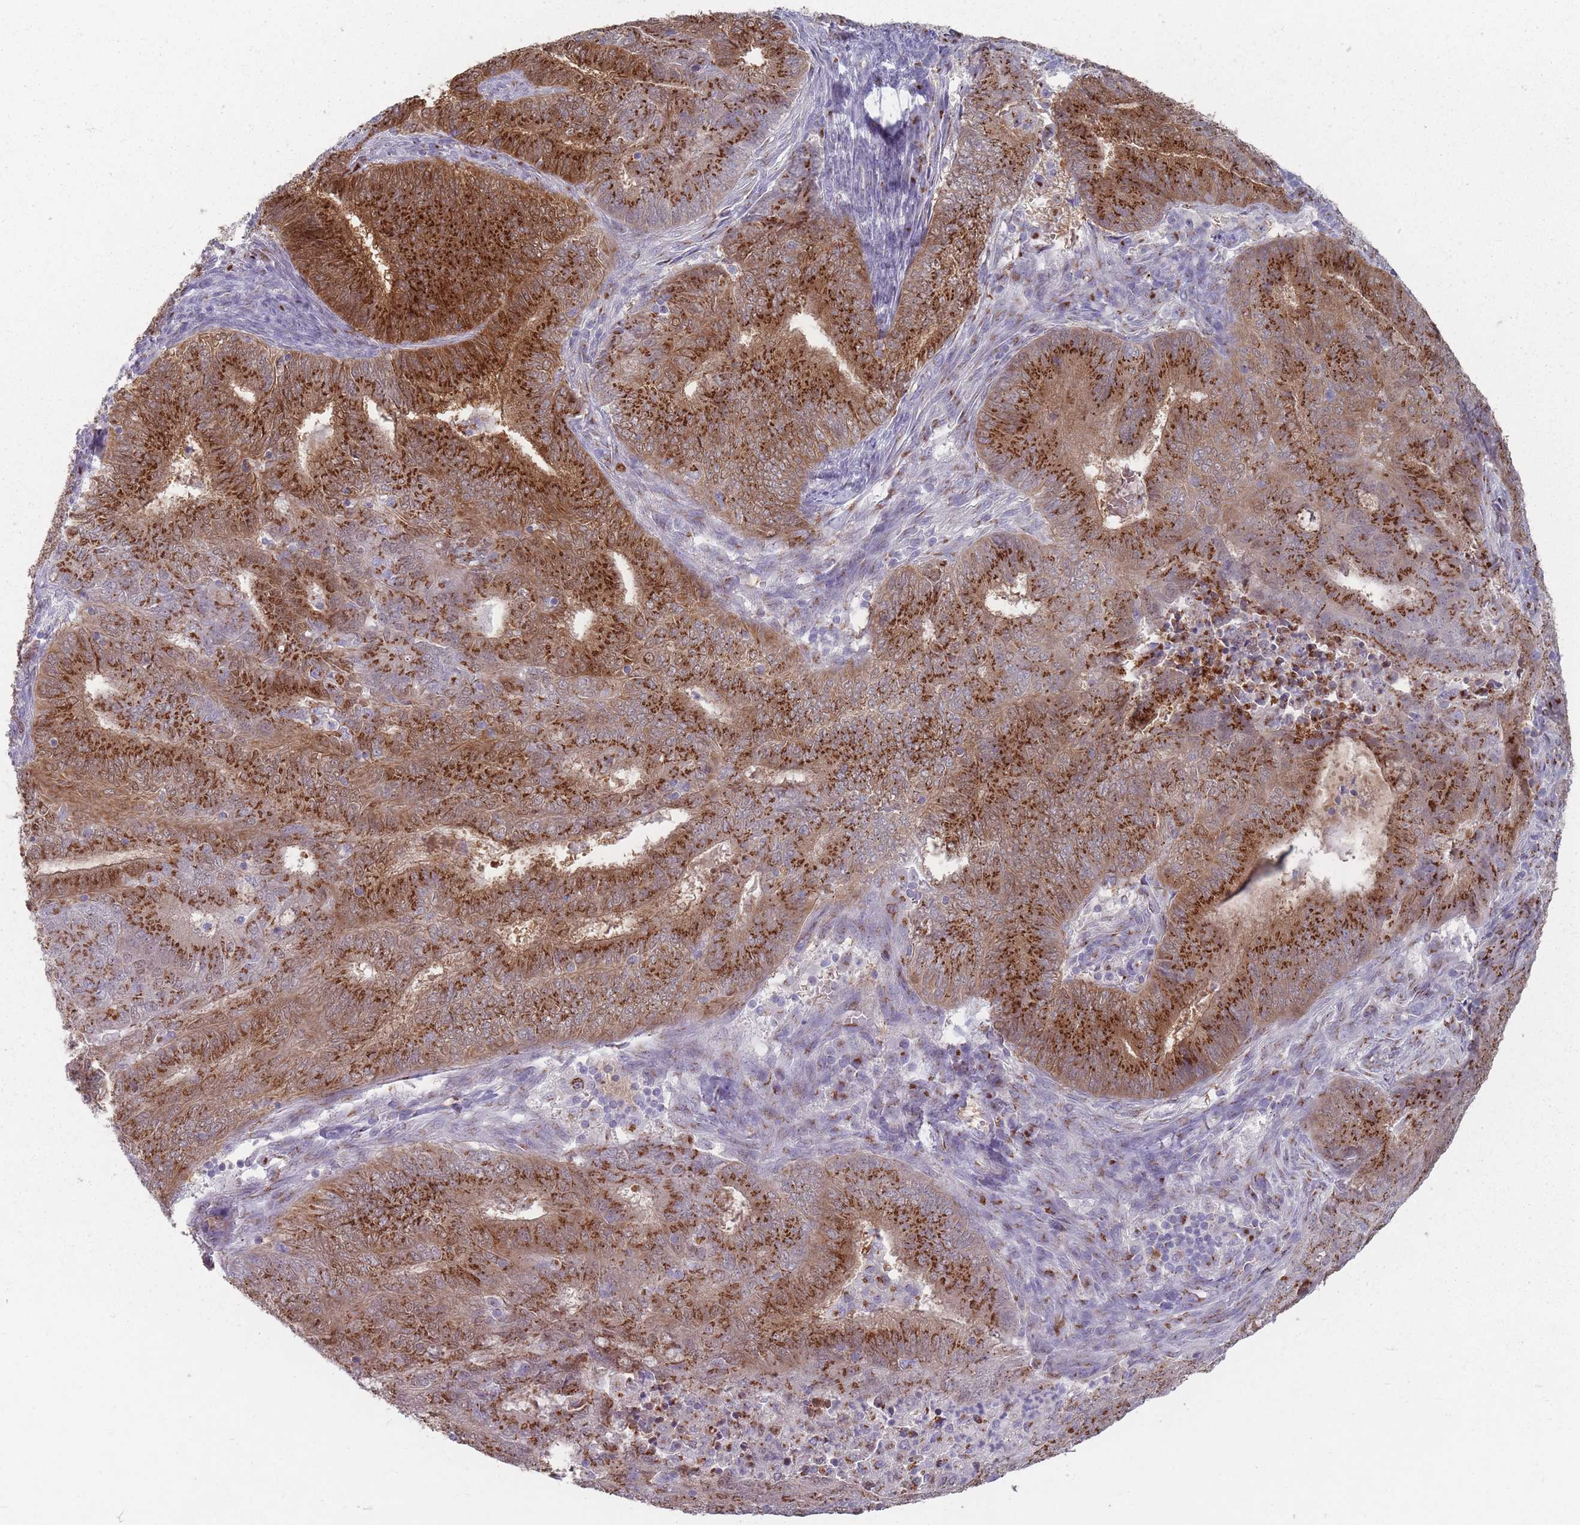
{"staining": {"intensity": "strong", "quantity": ">75%", "location": "cytoplasmic/membranous"}, "tissue": "endometrial cancer", "cell_type": "Tumor cells", "image_type": "cancer", "snomed": [{"axis": "morphology", "description": "Adenocarcinoma, NOS"}, {"axis": "topography", "description": "Endometrium"}], "caption": "IHC of adenocarcinoma (endometrial) displays high levels of strong cytoplasmic/membranous expression in about >75% of tumor cells.", "gene": "MAN1B1", "patient": {"sex": "female", "age": 62}}